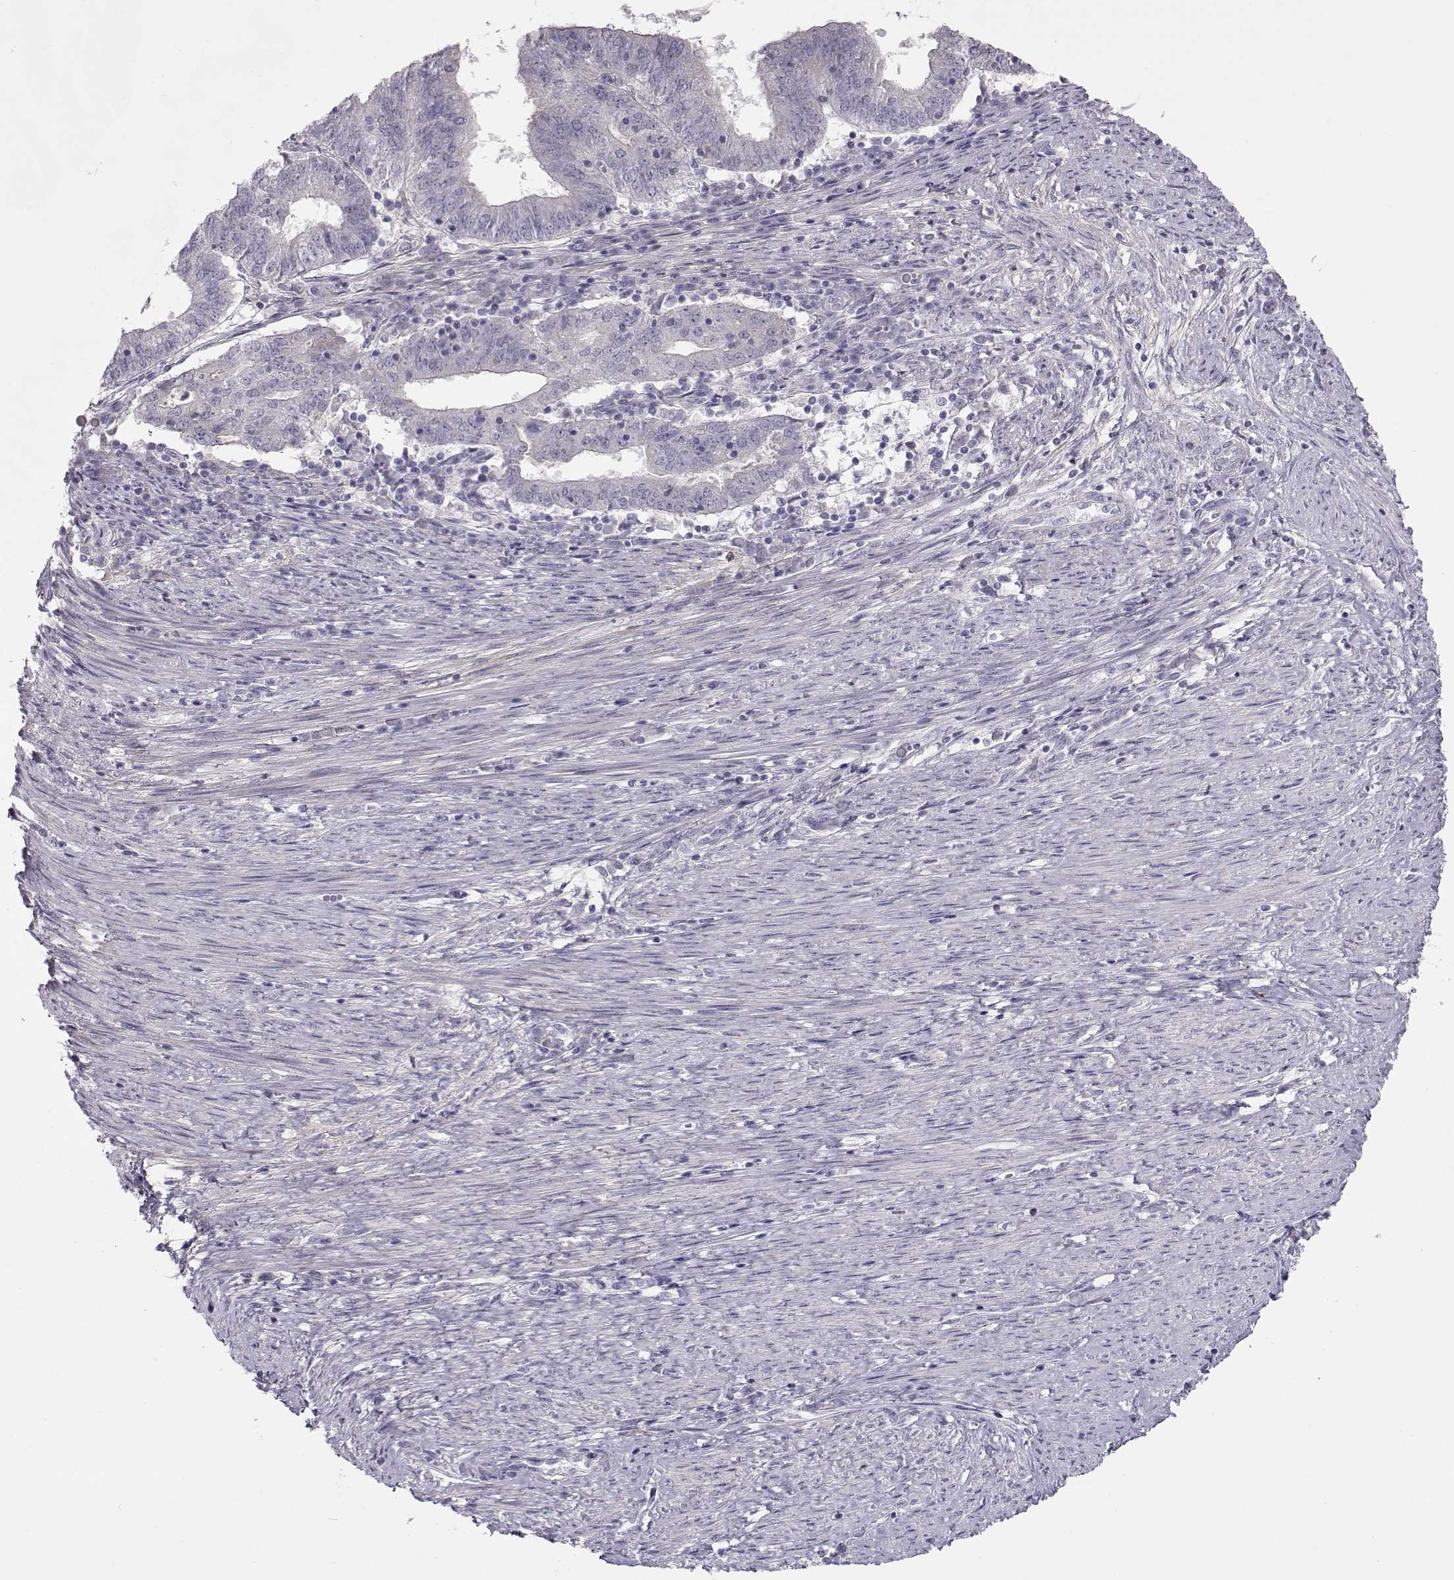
{"staining": {"intensity": "negative", "quantity": "none", "location": "none"}, "tissue": "endometrial cancer", "cell_type": "Tumor cells", "image_type": "cancer", "snomed": [{"axis": "morphology", "description": "Adenocarcinoma, NOS"}, {"axis": "topography", "description": "Endometrium"}], "caption": "There is no significant staining in tumor cells of endometrial cancer (adenocarcinoma).", "gene": "GRK1", "patient": {"sex": "female", "age": 82}}